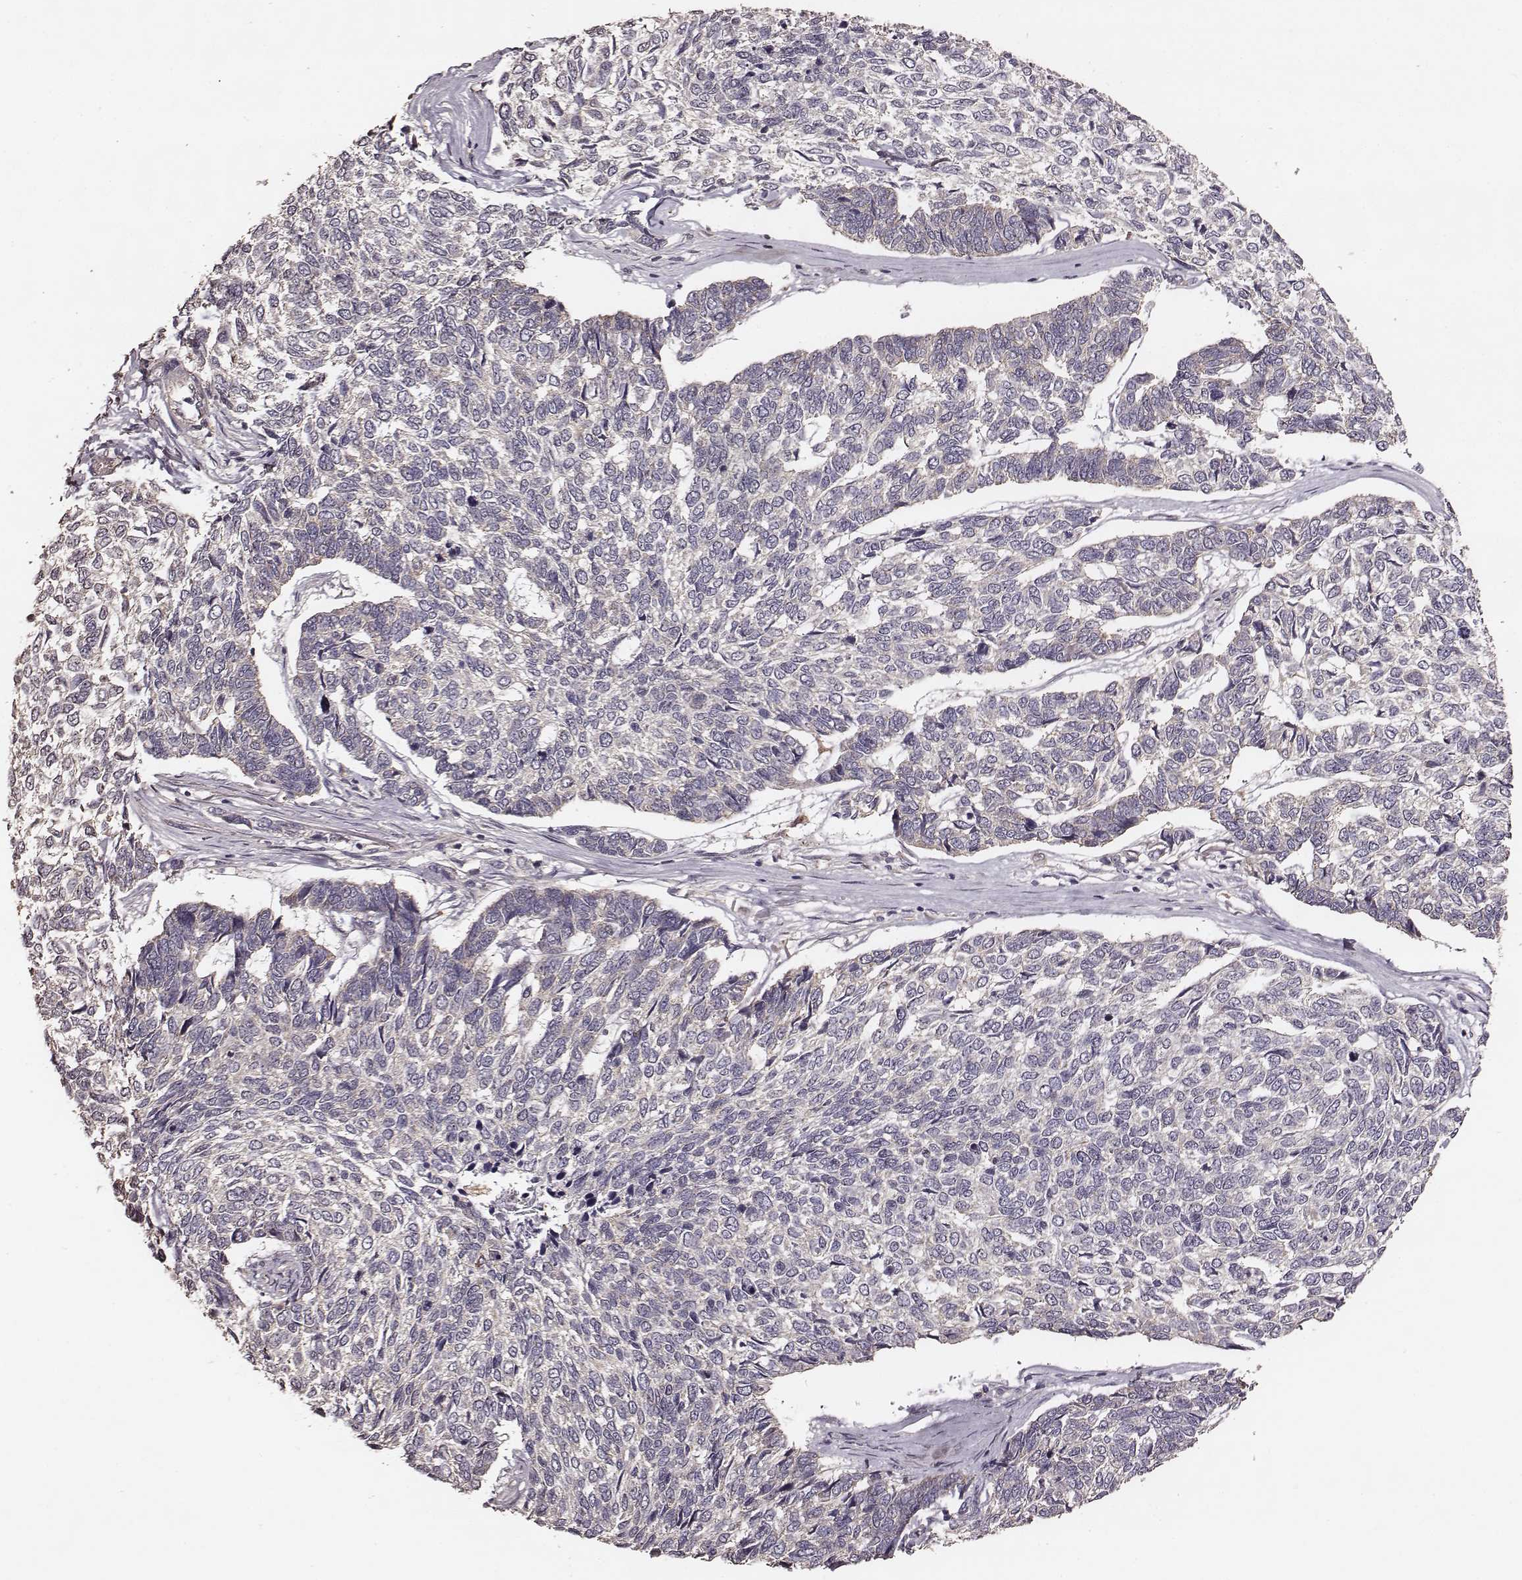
{"staining": {"intensity": "negative", "quantity": "none", "location": "none"}, "tissue": "skin cancer", "cell_type": "Tumor cells", "image_type": "cancer", "snomed": [{"axis": "morphology", "description": "Basal cell carcinoma"}, {"axis": "topography", "description": "Skin"}], "caption": "Protein analysis of skin cancer displays no significant staining in tumor cells.", "gene": "VPS26A", "patient": {"sex": "female", "age": 65}}